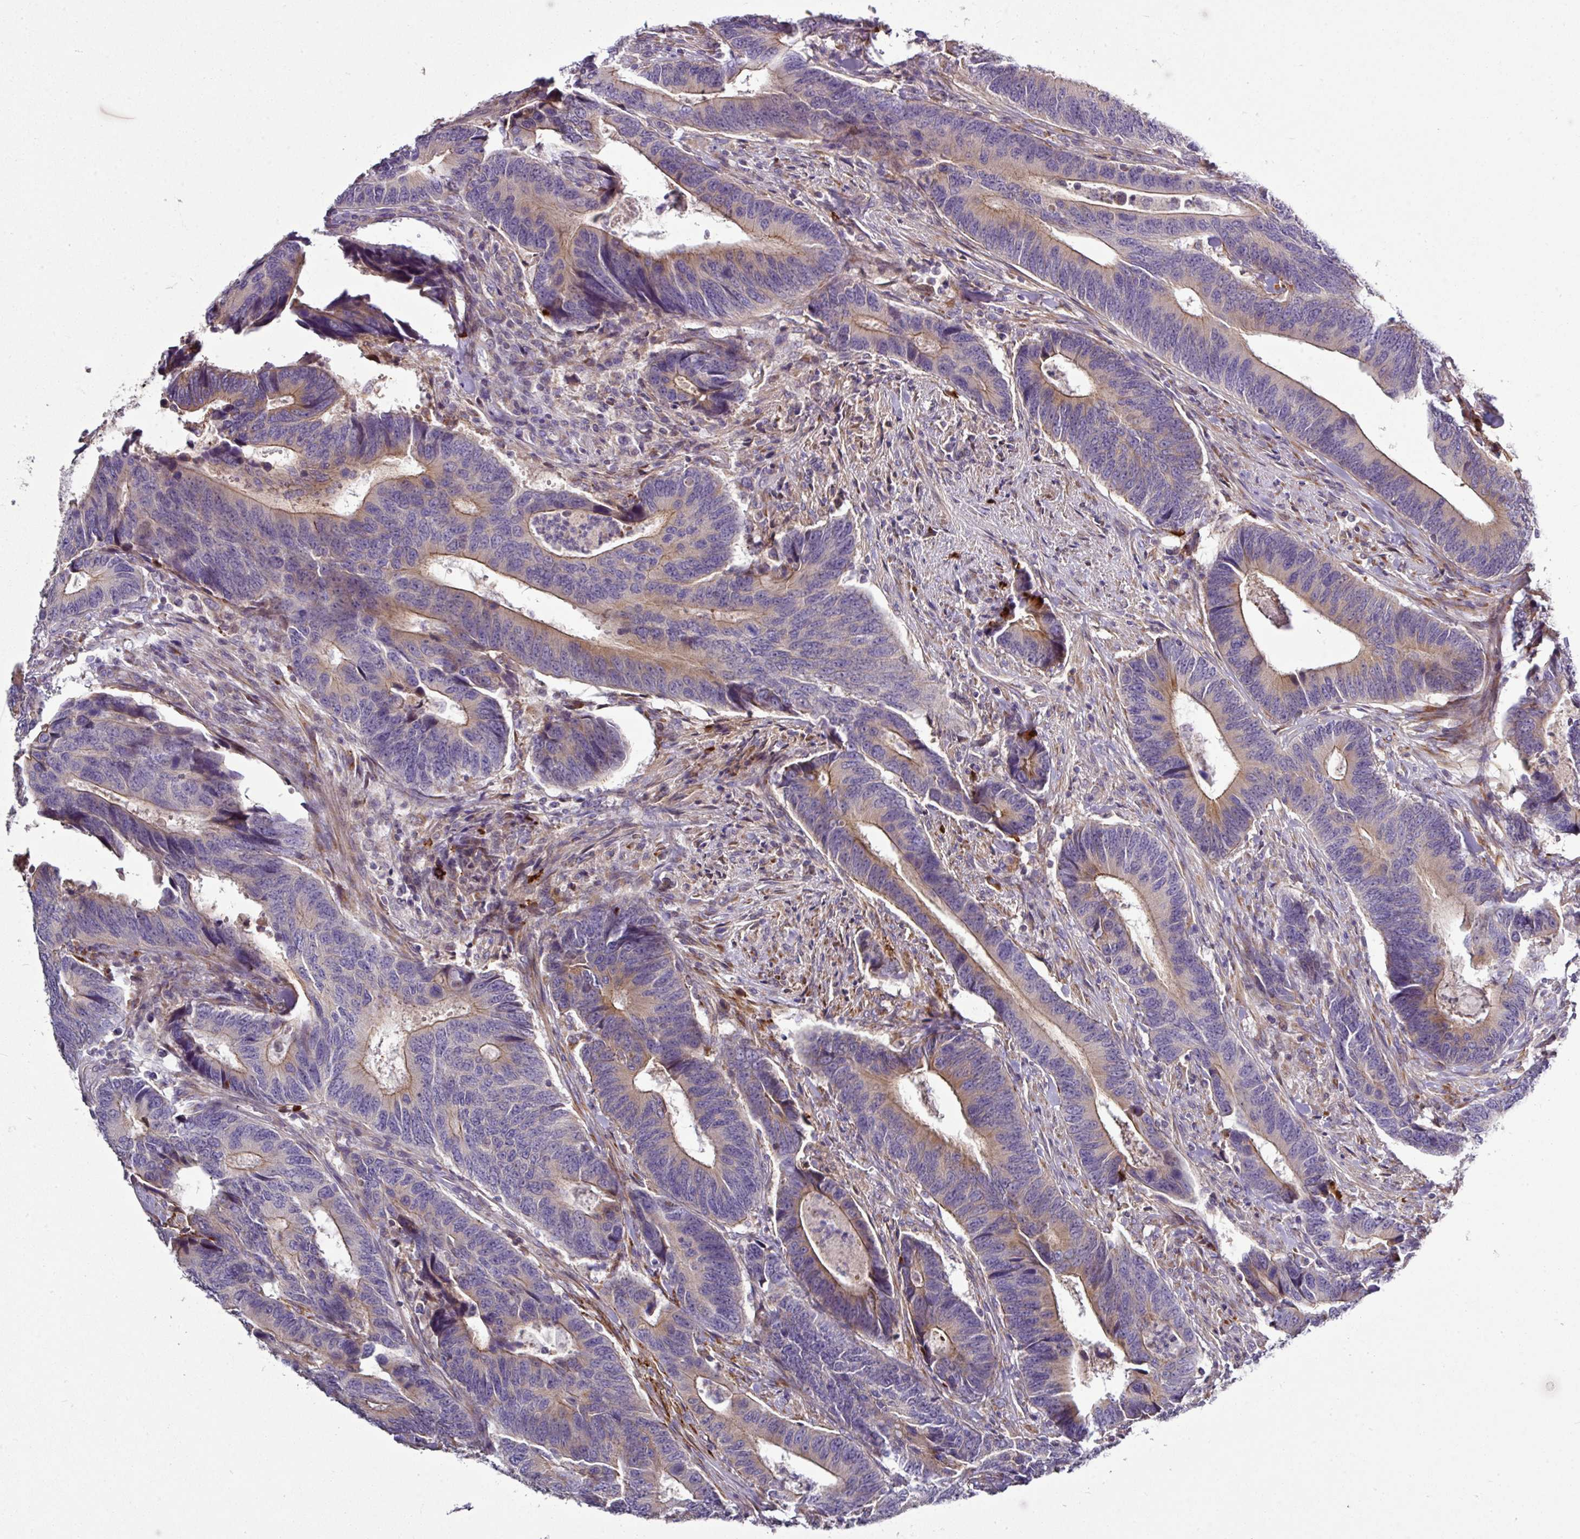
{"staining": {"intensity": "moderate", "quantity": "25%-75%", "location": "cytoplasmic/membranous"}, "tissue": "colorectal cancer", "cell_type": "Tumor cells", "image_type": "cancer", "snomed": [{"axis": "morphology", "description": "Adenocarcinoma, NOS"}, {"axis": "topography", "description": "Colon"}], "caption": "Colorectal cancer (adenocarcinoma) was stained to show a protein in brown. There is medium levels of moderate cytoplasmic/membranous staining in approximately 25%-75% of tumor cells.", "gene": "GAN", "patient": {"sex": "male", "age": 87}}